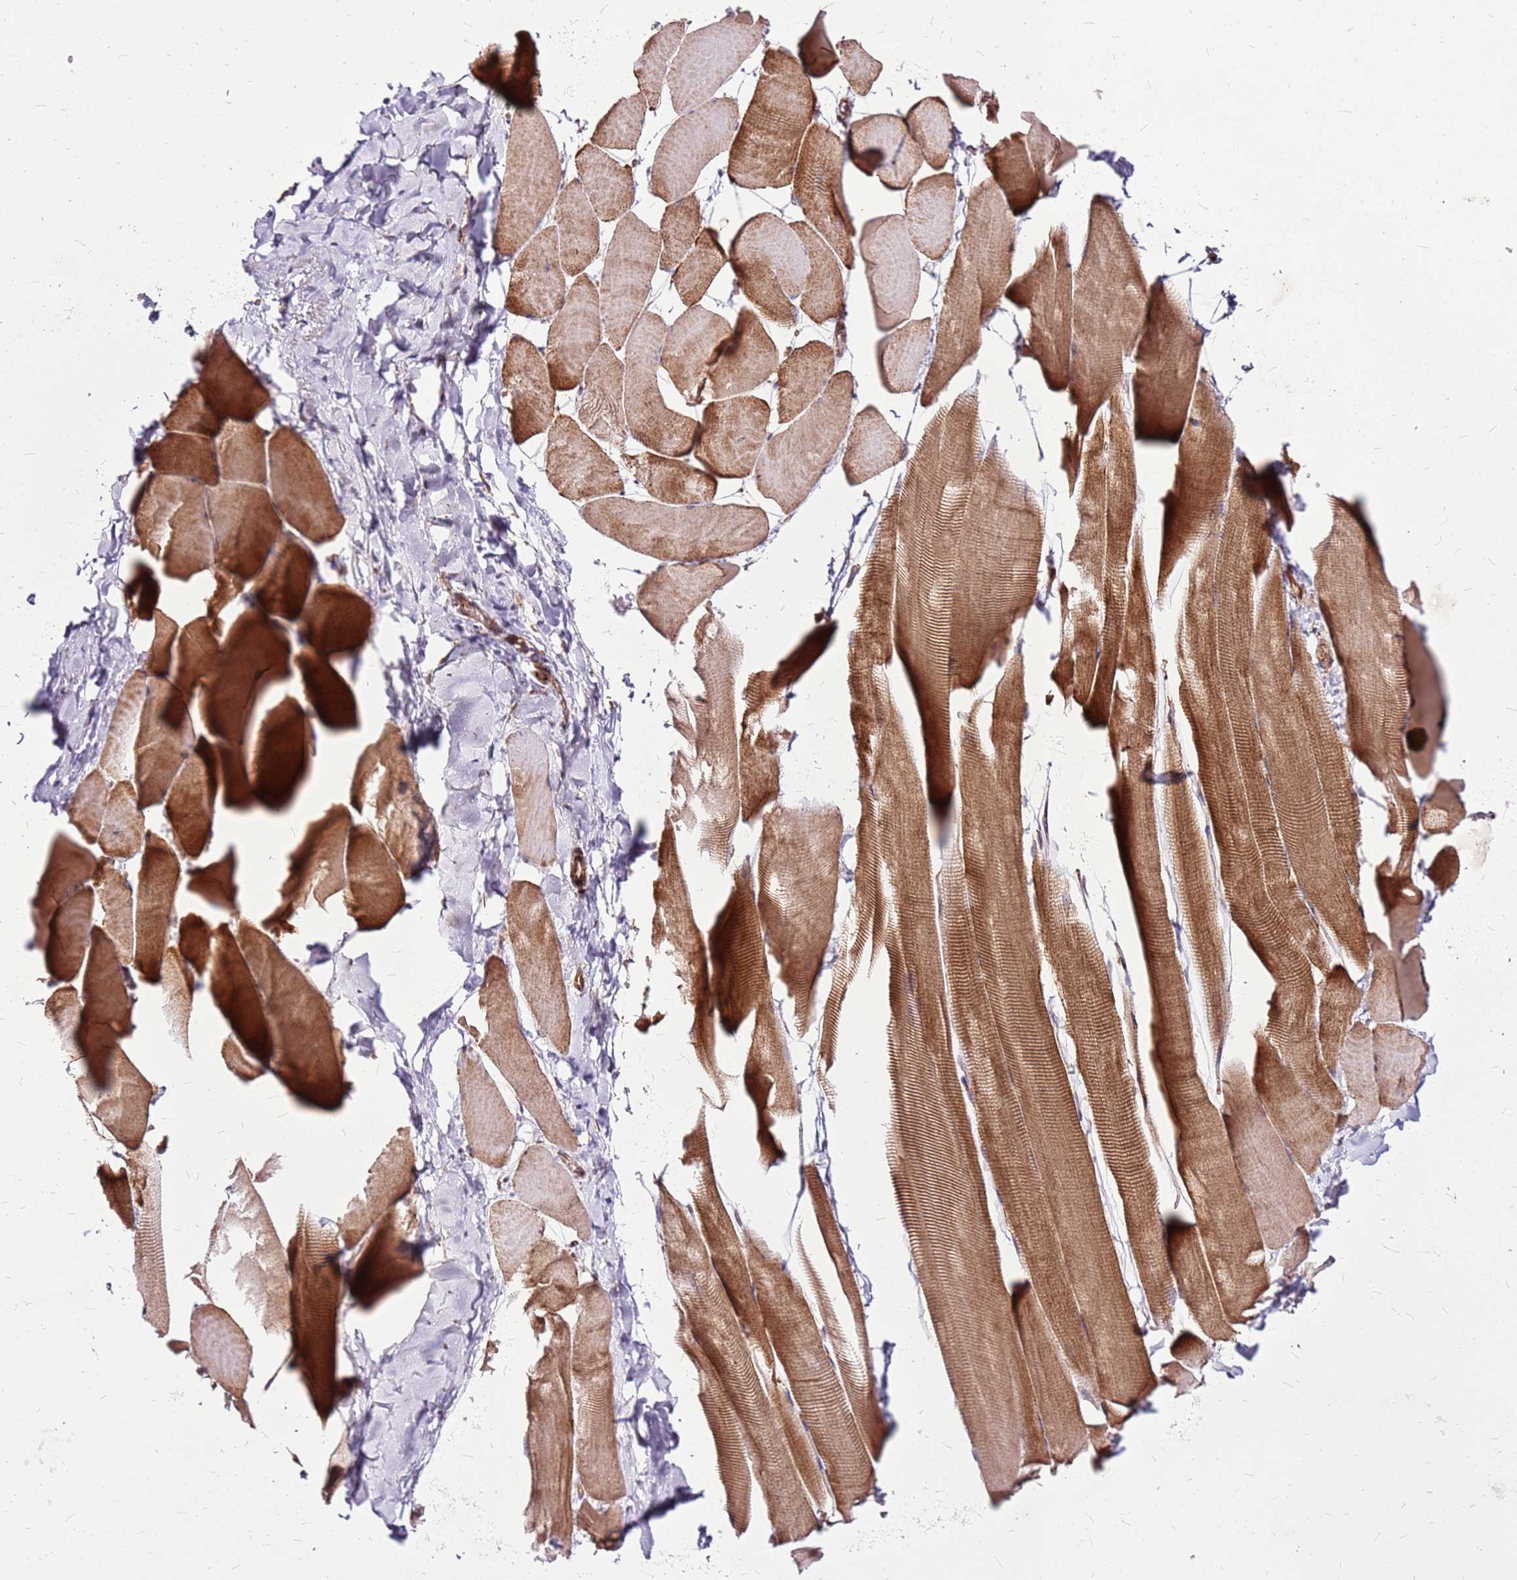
{"staining": {"intensity": "moderate", "quantity": "25%-75%", "location": "cytoplasmic/membranous"}, "tissue": "skeletal muscle", "cell_type": "Myocytes", "image_type": "normal", "snomed": [{"axis": "morphology", "description": "Normal tissue, NOS"}, {"axis": "topography", "description": "Skeletal muscle"}], "caption": "DAB immunohistochemical staining of normal skeletal muscle reveals moderate cytoplasmic/membranous protein positivity in about 25%-75% of myocytes.", "gene": "OR51T1", "patient": {"sex": "male", "age": 25}}